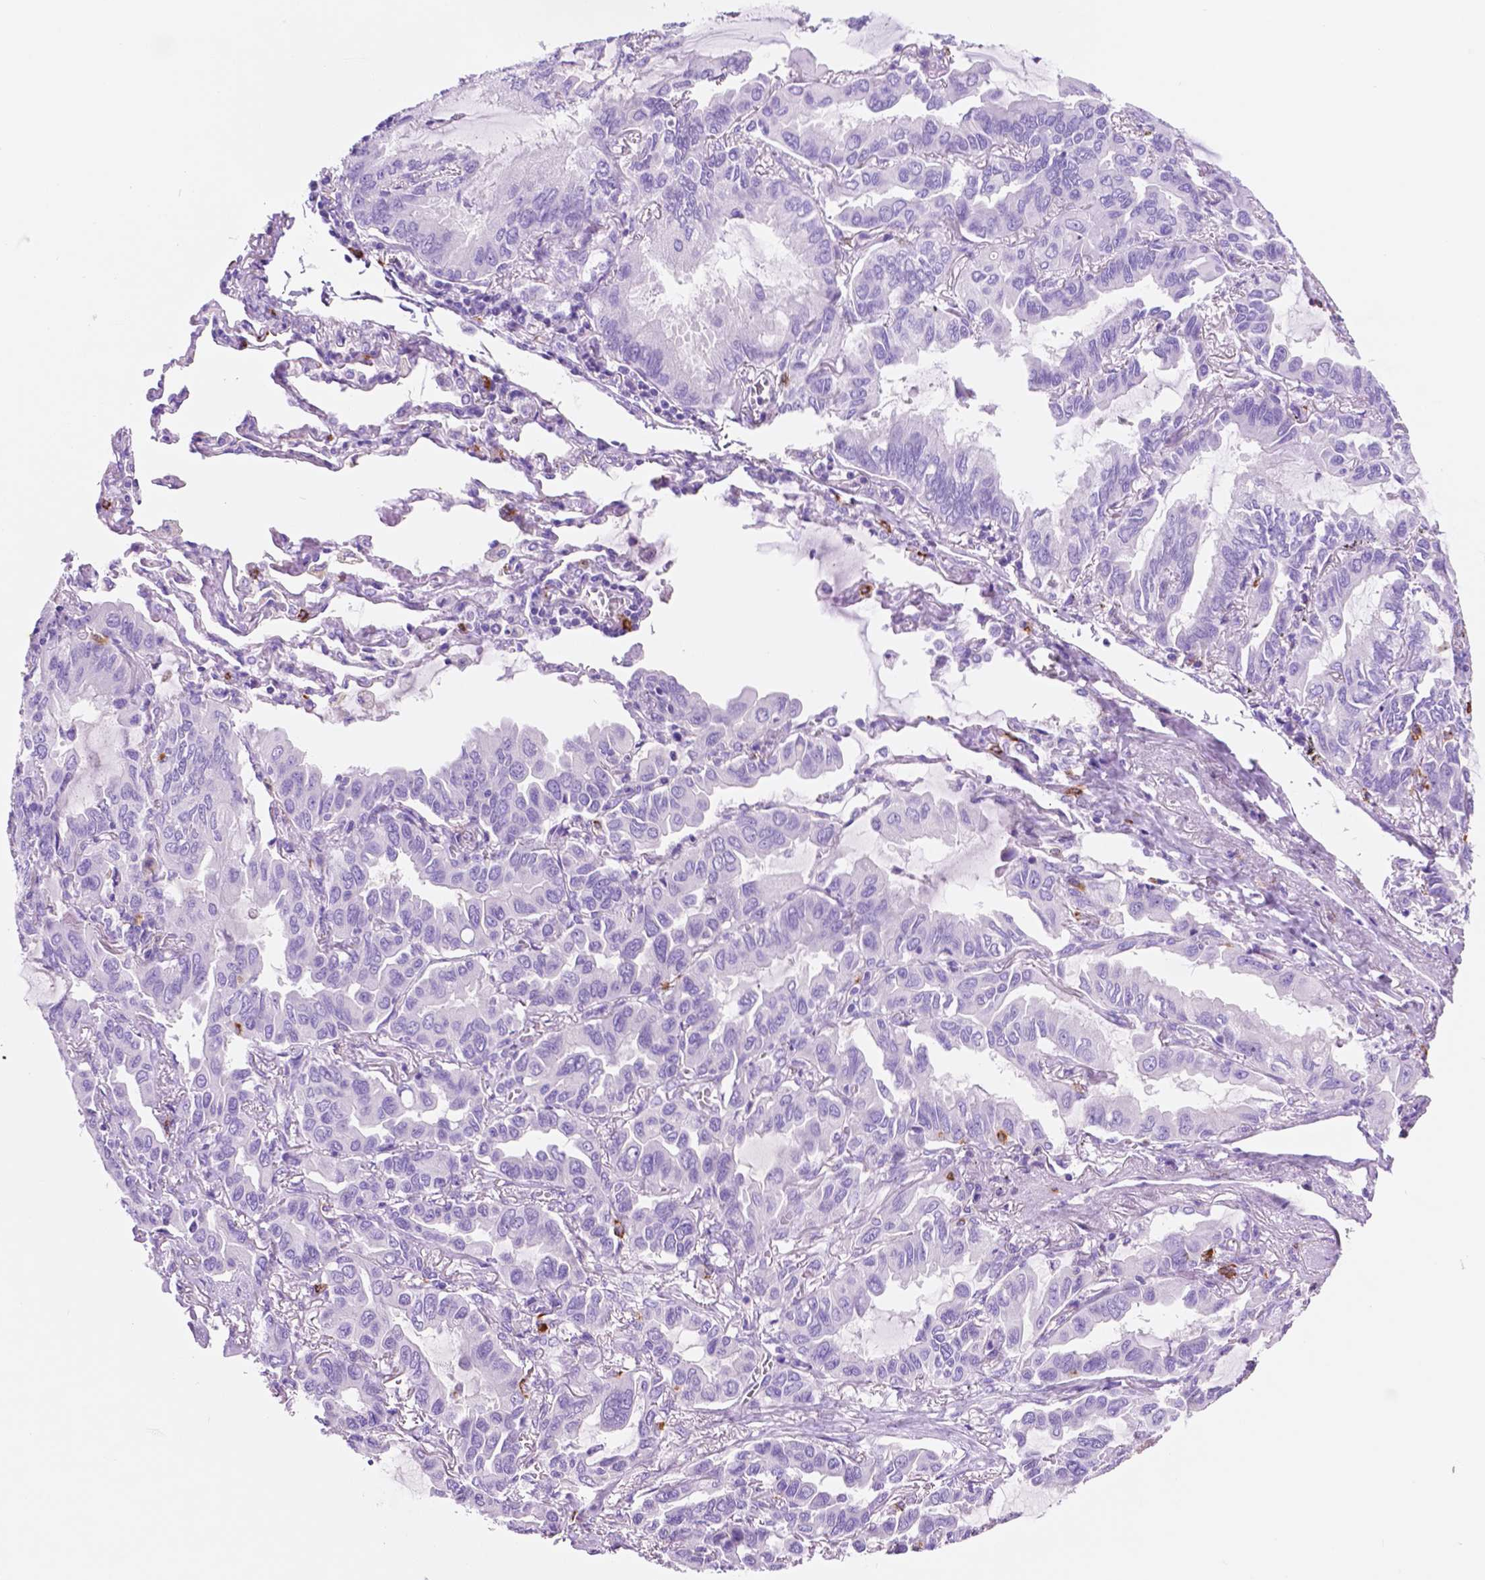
{"staining": {"intensity": "negative", "quantity": "none", "location": "none"}, "tissue": "lung cancer", "cell_type": "Tumor cells", "image_type": "cancer", "snomed": [{"axis": "morphology", "description": "Adenocarcinoma, NOS"}, {"axis": "topography", "description": "Lung"}], "caption": "Human lung cancer (adenocarcinoma) stained for a protein using immunohistochemistry (IHC) demonstrates no positivity in tumor cells.", "gene": "FOXB2", "patient": {"sex": "male", "age": 64}}